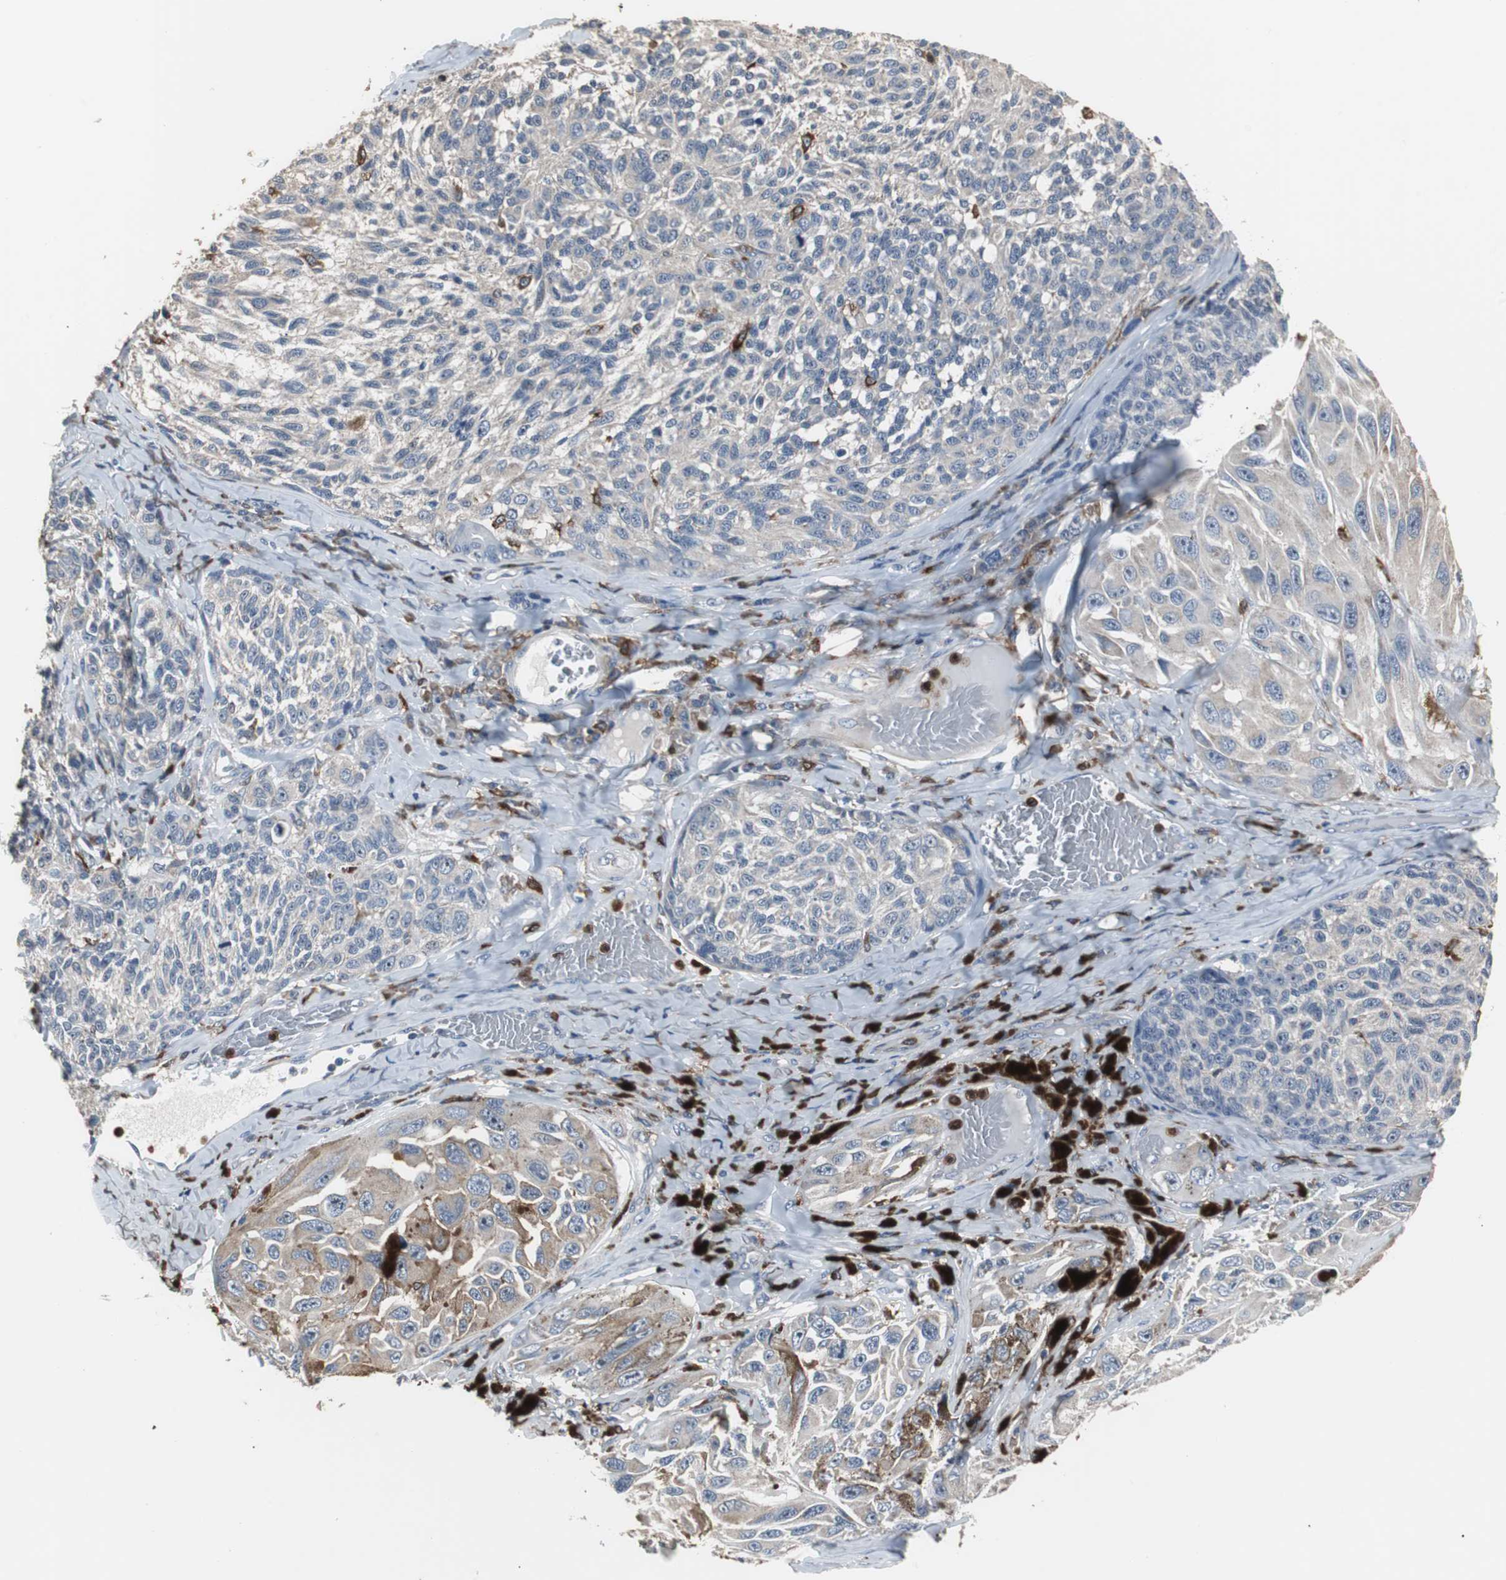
{"staining": {"intensity": "moderate", "quantity": "<25%", "location": "cytoplasmic/membranous"}, "tissue": "melanoma", "cell_type": "Tumor cells", "image_type": "cancer", "snomed": [{"axis": "morphology", "description": "Malignant melanoma, NOS"}, {"axis": "topography", "description": "Skin"}], "caption": "Protein staining of melanoma tissue displays moderate cytoplasmic/membranous staining in about <25% of tumor cells.", "gene": "NCF2", "patient": {"sex": "female", "age": 73}}